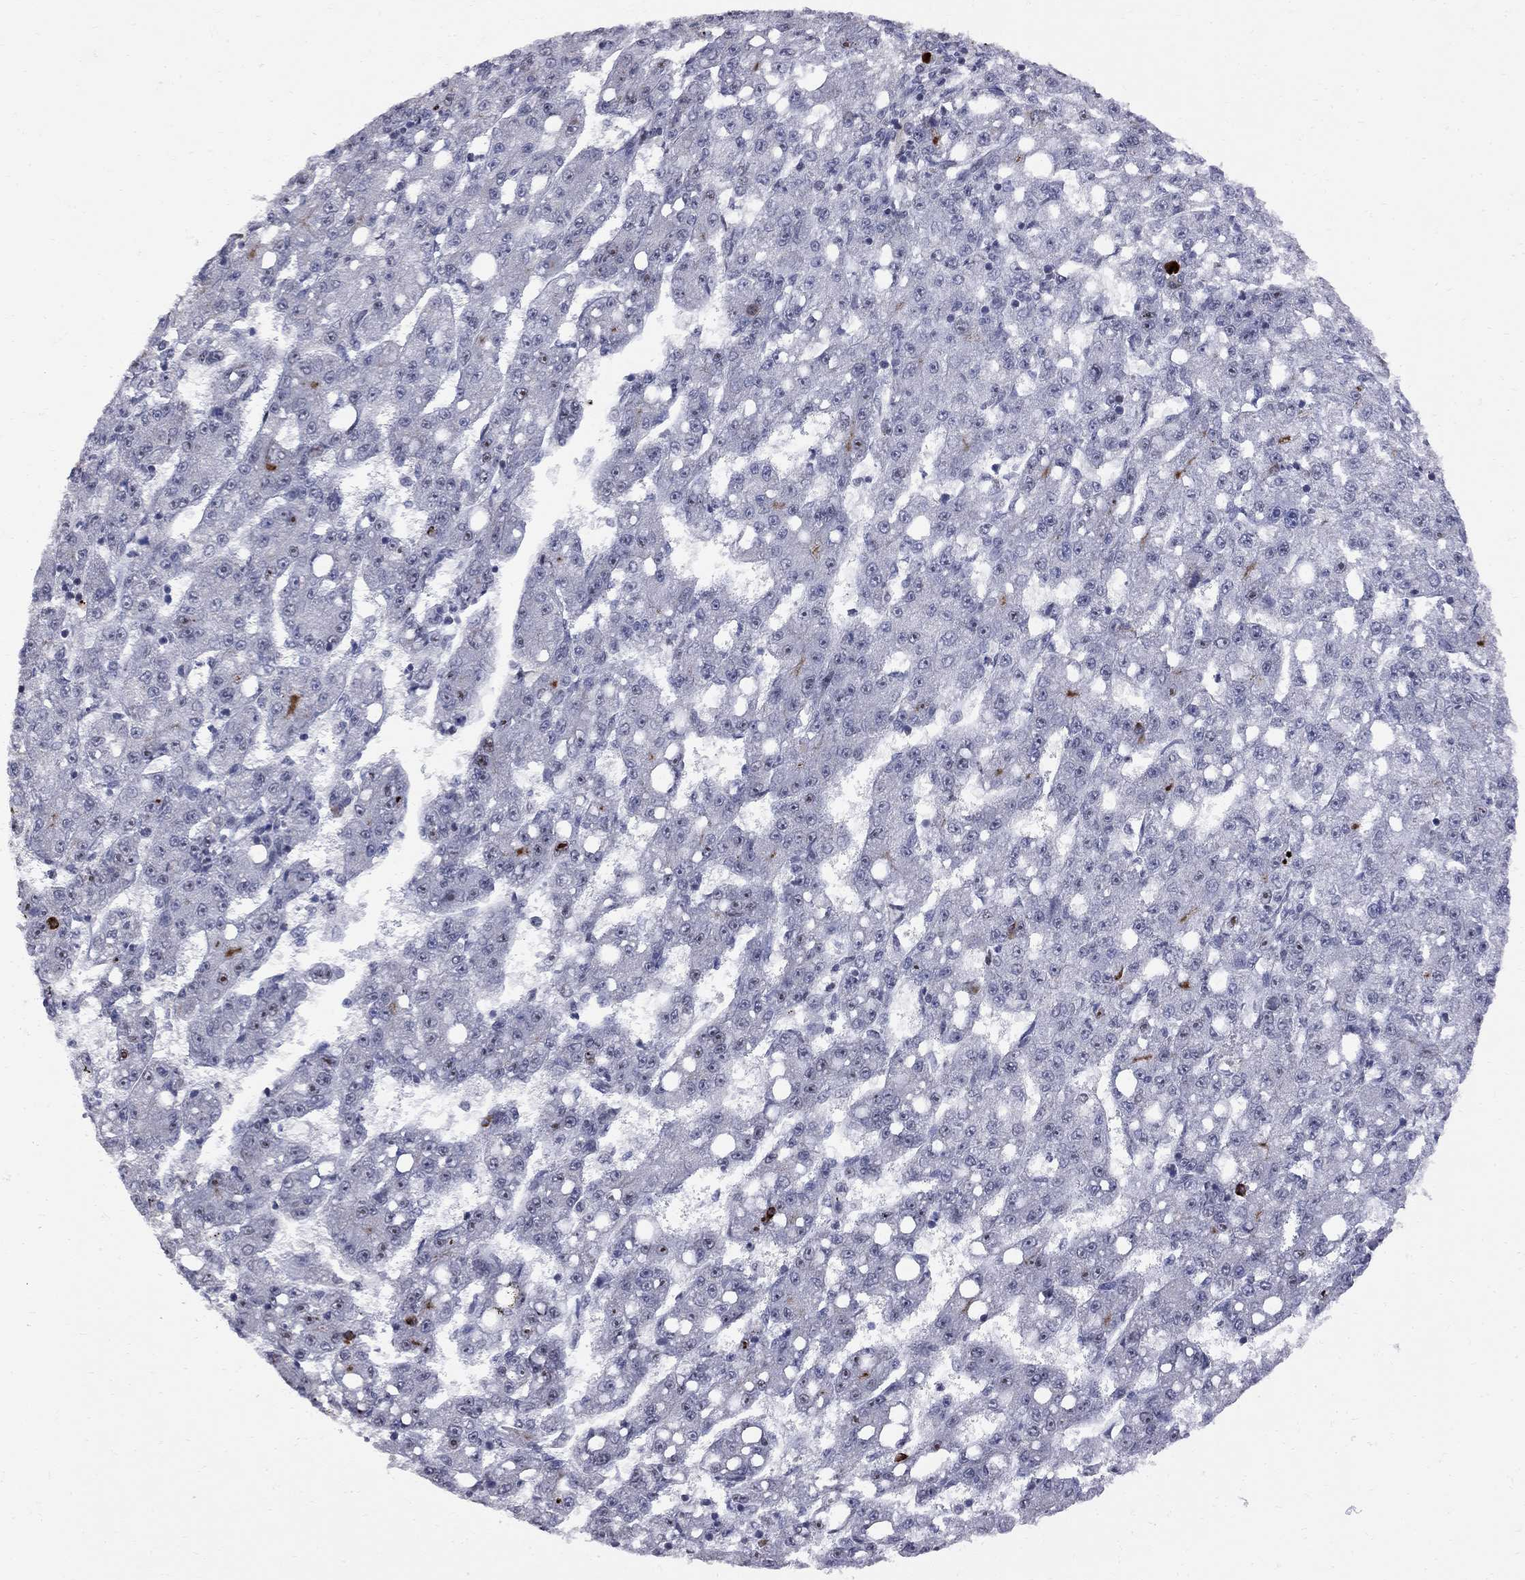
{"staining": {"intensity": "moderate", "quantity": "<25%", "location": "nuclear"}, "tissue": "liver cancer", "cell_type": "Tumor cells", "image_type": "cancer", "snomed": [{"axis": "morphology", "description": "Carcinoma, Hepatocellular, NOS"}, {"axis": "topography", "description": "Liver"}], "caption": "Immunohistochemistry (IHC) image of neoplastic tissue: liver hepatocellular carcinoma stained using immunohistochemistry shows low levels of moderate protein expression localized specifically in the nuclear of tumor cells, appearing as a nuclear brown color.", "gene": "DHX33", "patient": {"sex": "female", "age": 65}}